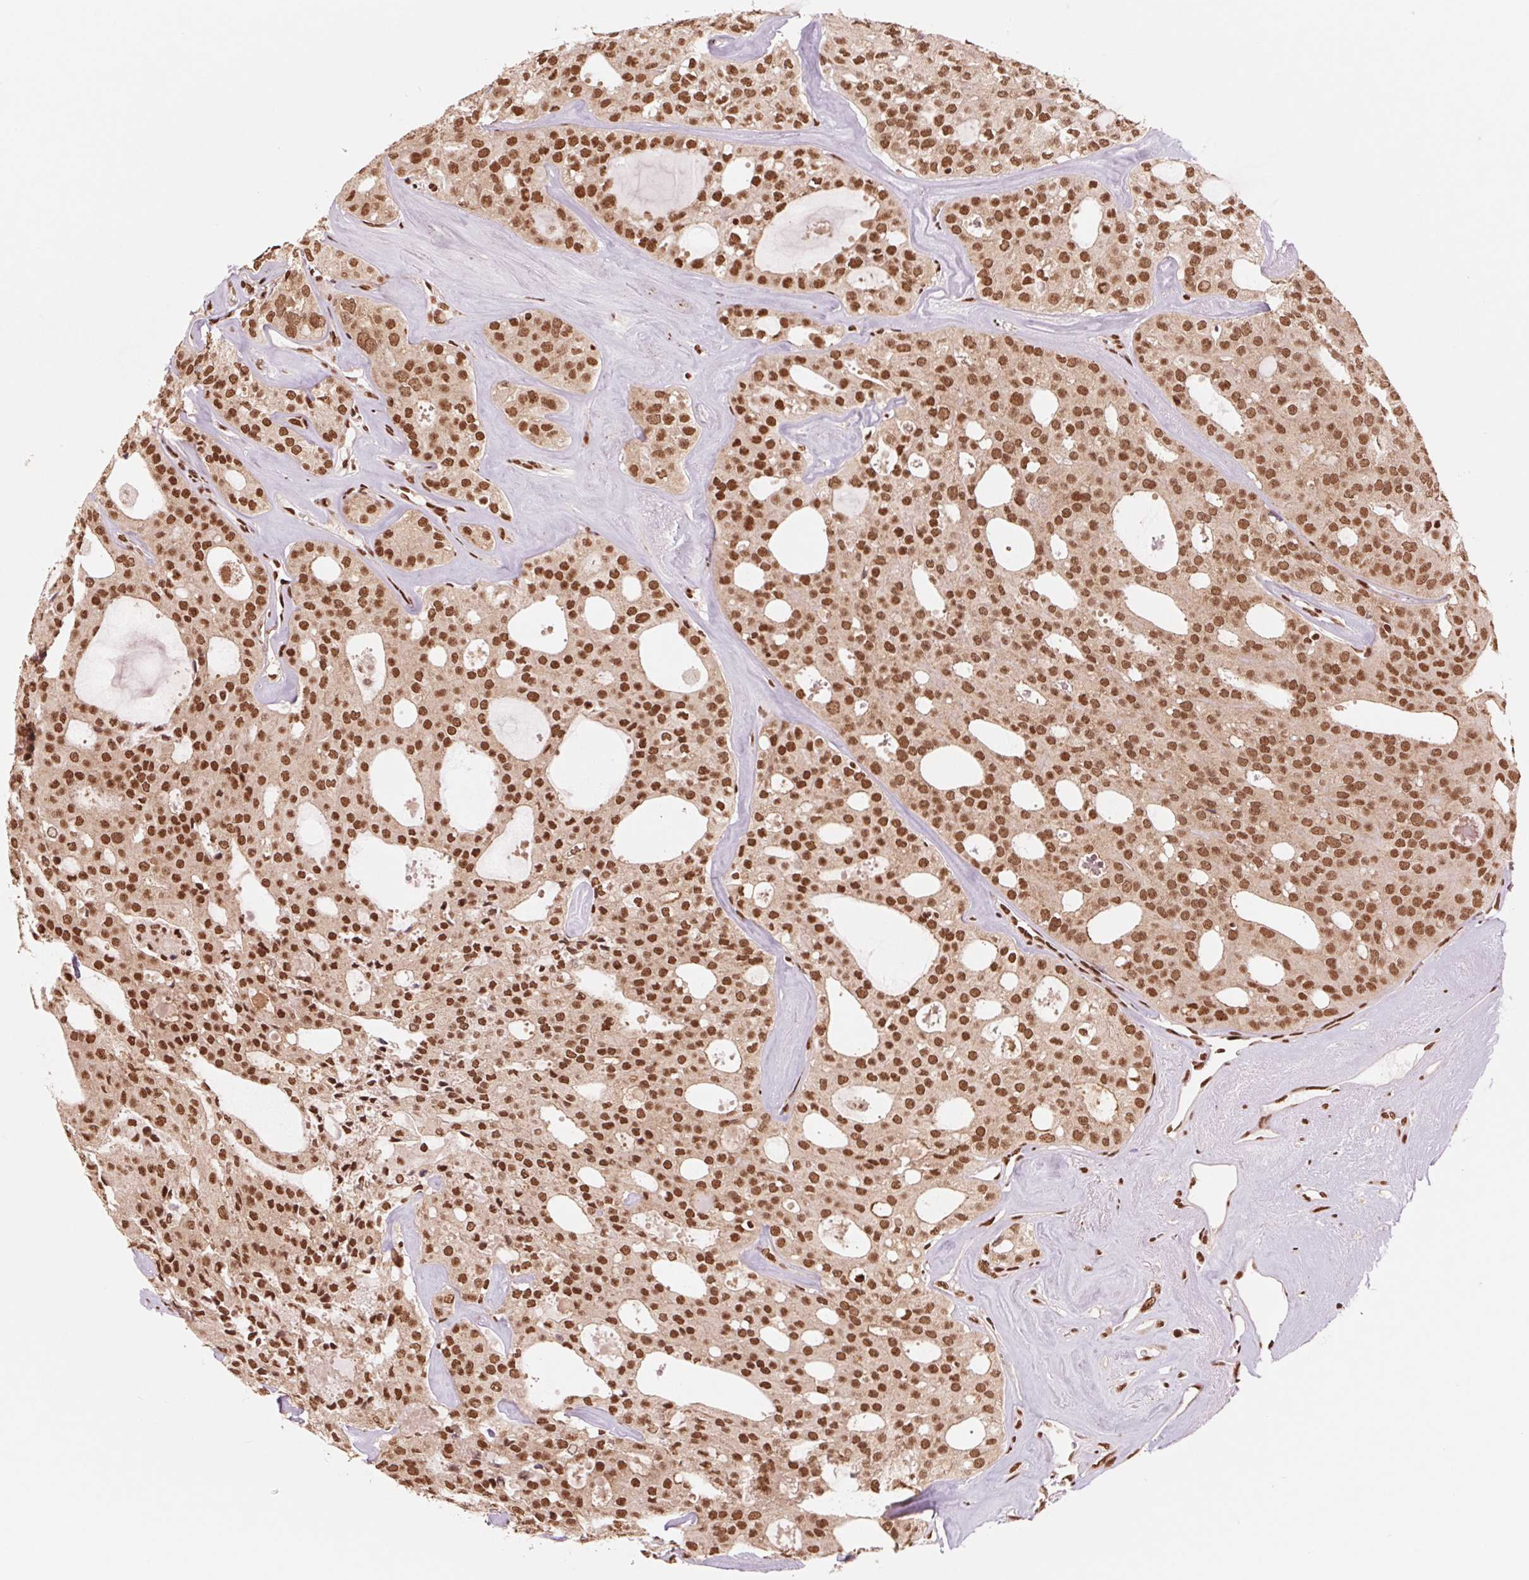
{"staining": {"intensity": "strong", "quantity": ">75%", "location": "nuclear"}, "tissue": "thyroid cancer", "cell_type": "Tumor cells", "image_type": "cancer", "snomed": [{"axis": "morphology", "description": "Follicular adenoma carcinoma, NOS"}, {"axis": "topography", "description": "Thyroid gland"}], "caption": "Thyroid cancer (follicular adenoma carcinoma) stained with DAB (3,3'-diaminobenzidine) immunohistochemistry displays high levels of strong nuclear positivity in about >75% of tumor cells.", "gene": "TTLL9", "patient": {"sex": "male", "age": 75}}